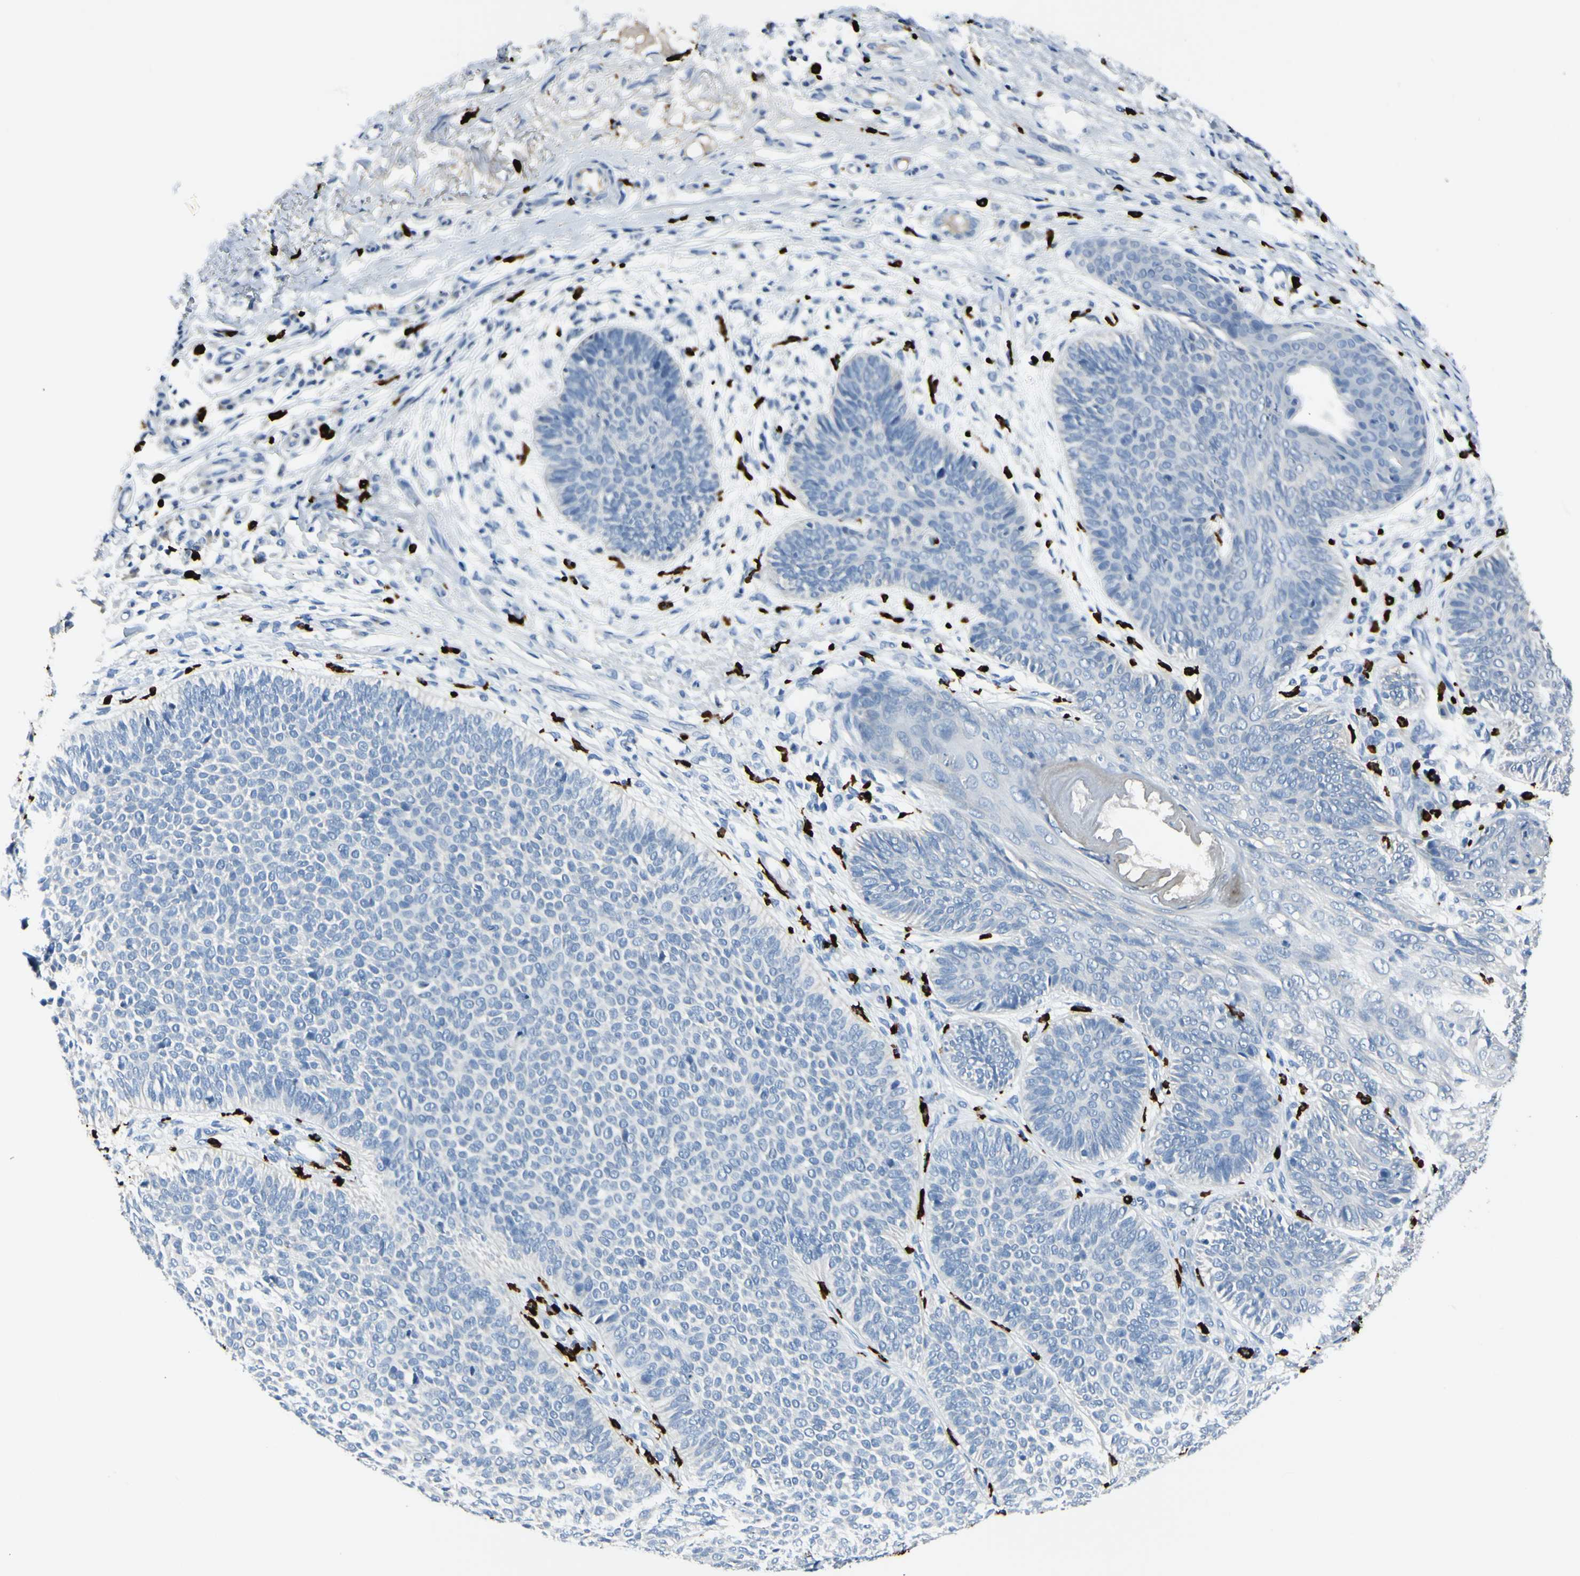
{"staining": {"intensity": "negative", "quantity": "none", "location": "none"}, "tissue": "skin cancer", "cell_type": "Tumor cells", "image_type": "cancer", "snomed": [{"axis": "morphology", "description": "Normal tissue, NOS"}, {"axis": "morphology", "description": "Basal cell carcinoma"}, {"axis": "topography", "description": "Skin"}], "caption": "IHC histopathology image of human skin basal cell carcinoma stained for a protein (brown), which exhibits no positivity in tumor cells.", "gene": "DLG4", "patient": {"sex": "male", "age": 52}}